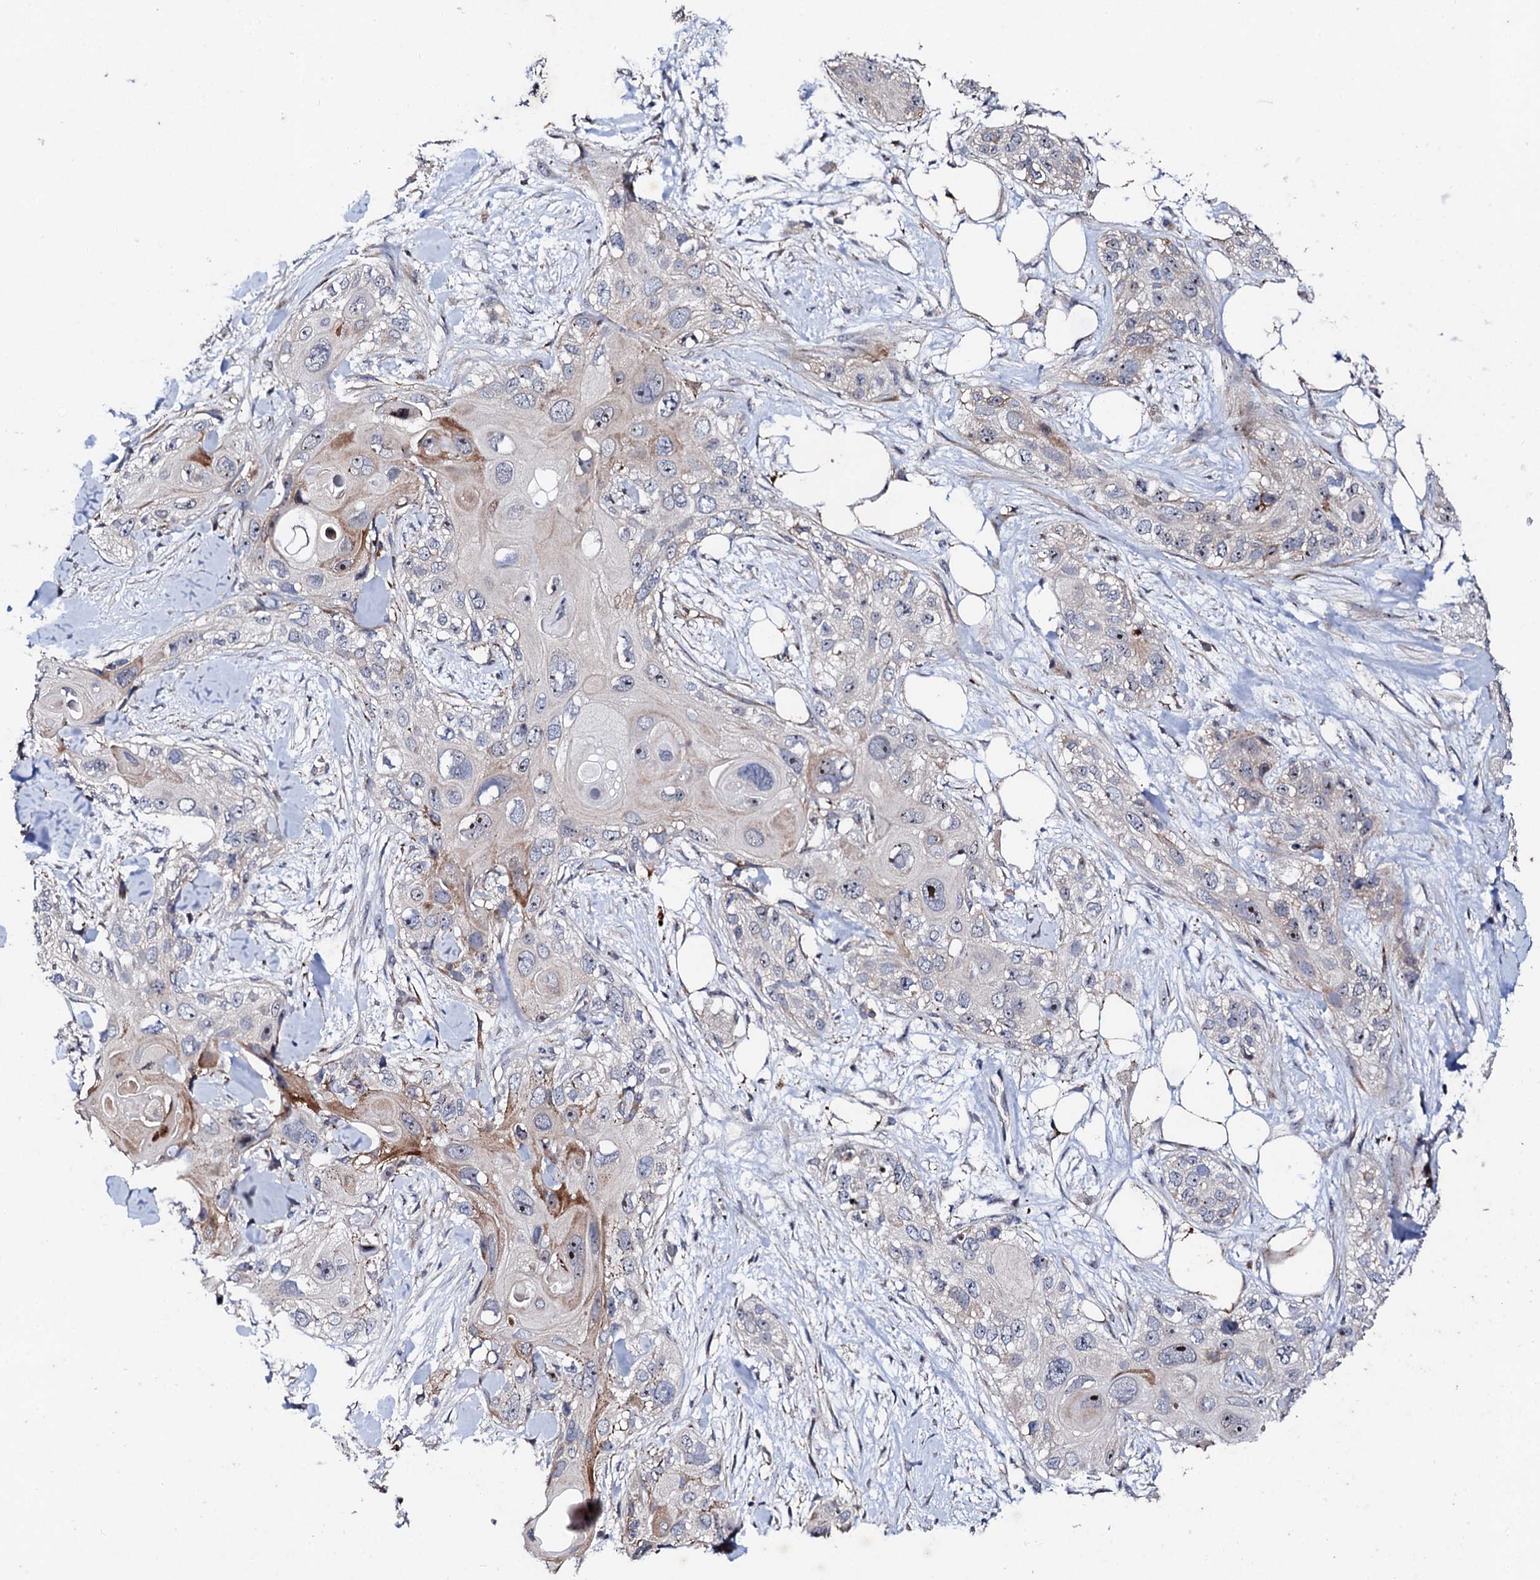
{"staining": {"intensity": "moderate", "quantity": "<25%", "location": "cytoplasmic/membranous,nuclear"}, "tissue": "skin cancer", "cell_type": "Tumor cells", "image_type": "cancer", "snomed": [{"axis": "morphology", "description": "Normal tissue, NOS"}, {"axis": "morphology", "description": "Squamous cell carcinoma, NOS"}, {"axis": "topography", "description": "Skin"}], "caption": "Immunohistochemical staining of human skin cancer reveals moderate cytoplasmic/membranous and nuclear protein staining in approximately <25% of tumor cells.", "gene": "GTPBP4", "patient": {"sex": "male", "age": 72}}